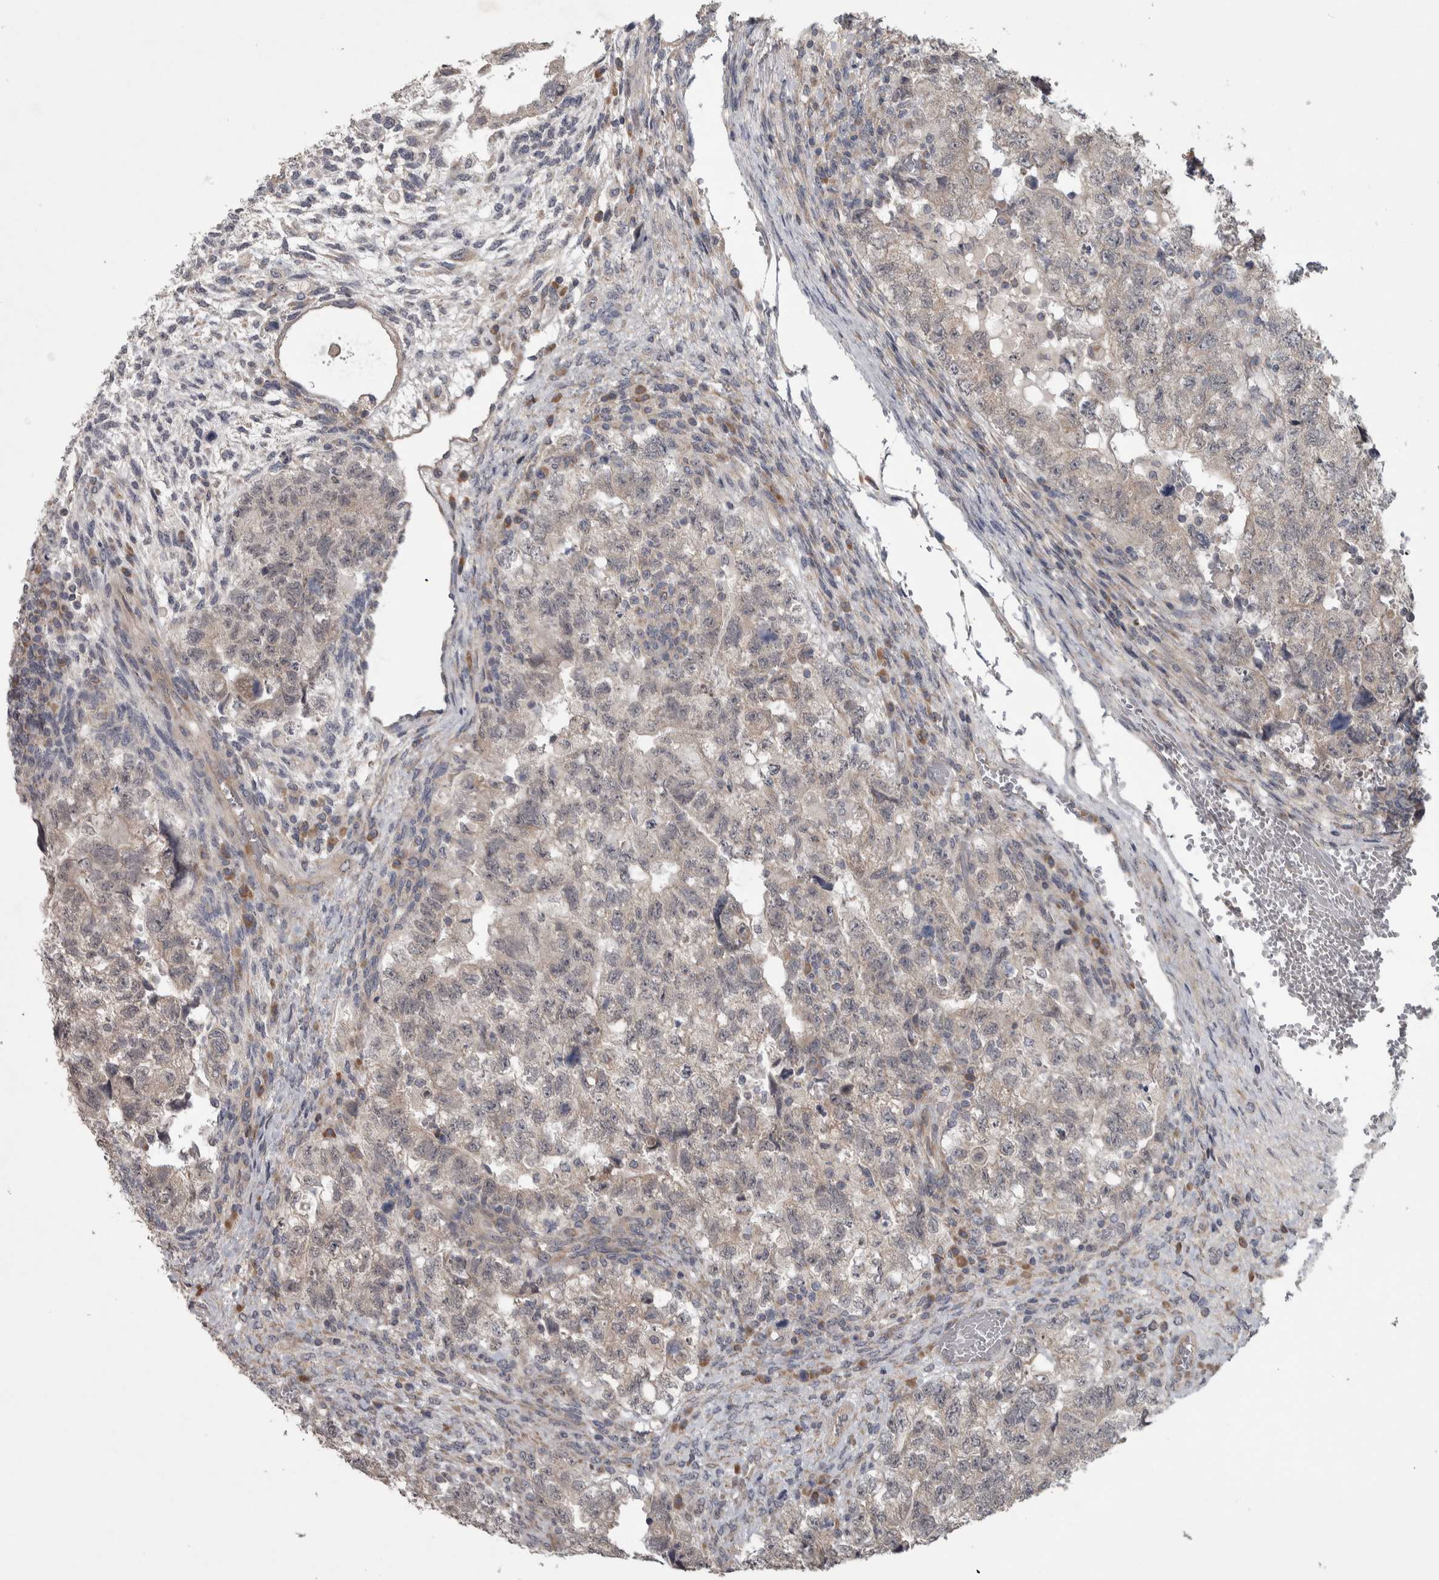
{"staining": {"intensity": "weak", "quantity": "<25%", "location": "cytoplasmic/membranous"}, "tissue": "testis cancer", "cell_type": "Tumor cells", "image_type": "cancer", "snomed": [{"axis": "morphology", "description": "Carcinoma, Embryonal, NOS"}, {"axis": "topography", "description": "Testis"}], "caption": "IHC of embryonal carcinoma (testis) shows no positivity in tumor cells. (DAB immunohistochemistry, high magnification).", "gene": "SRP68", "patient": {"sex": "male", "age": 36}}